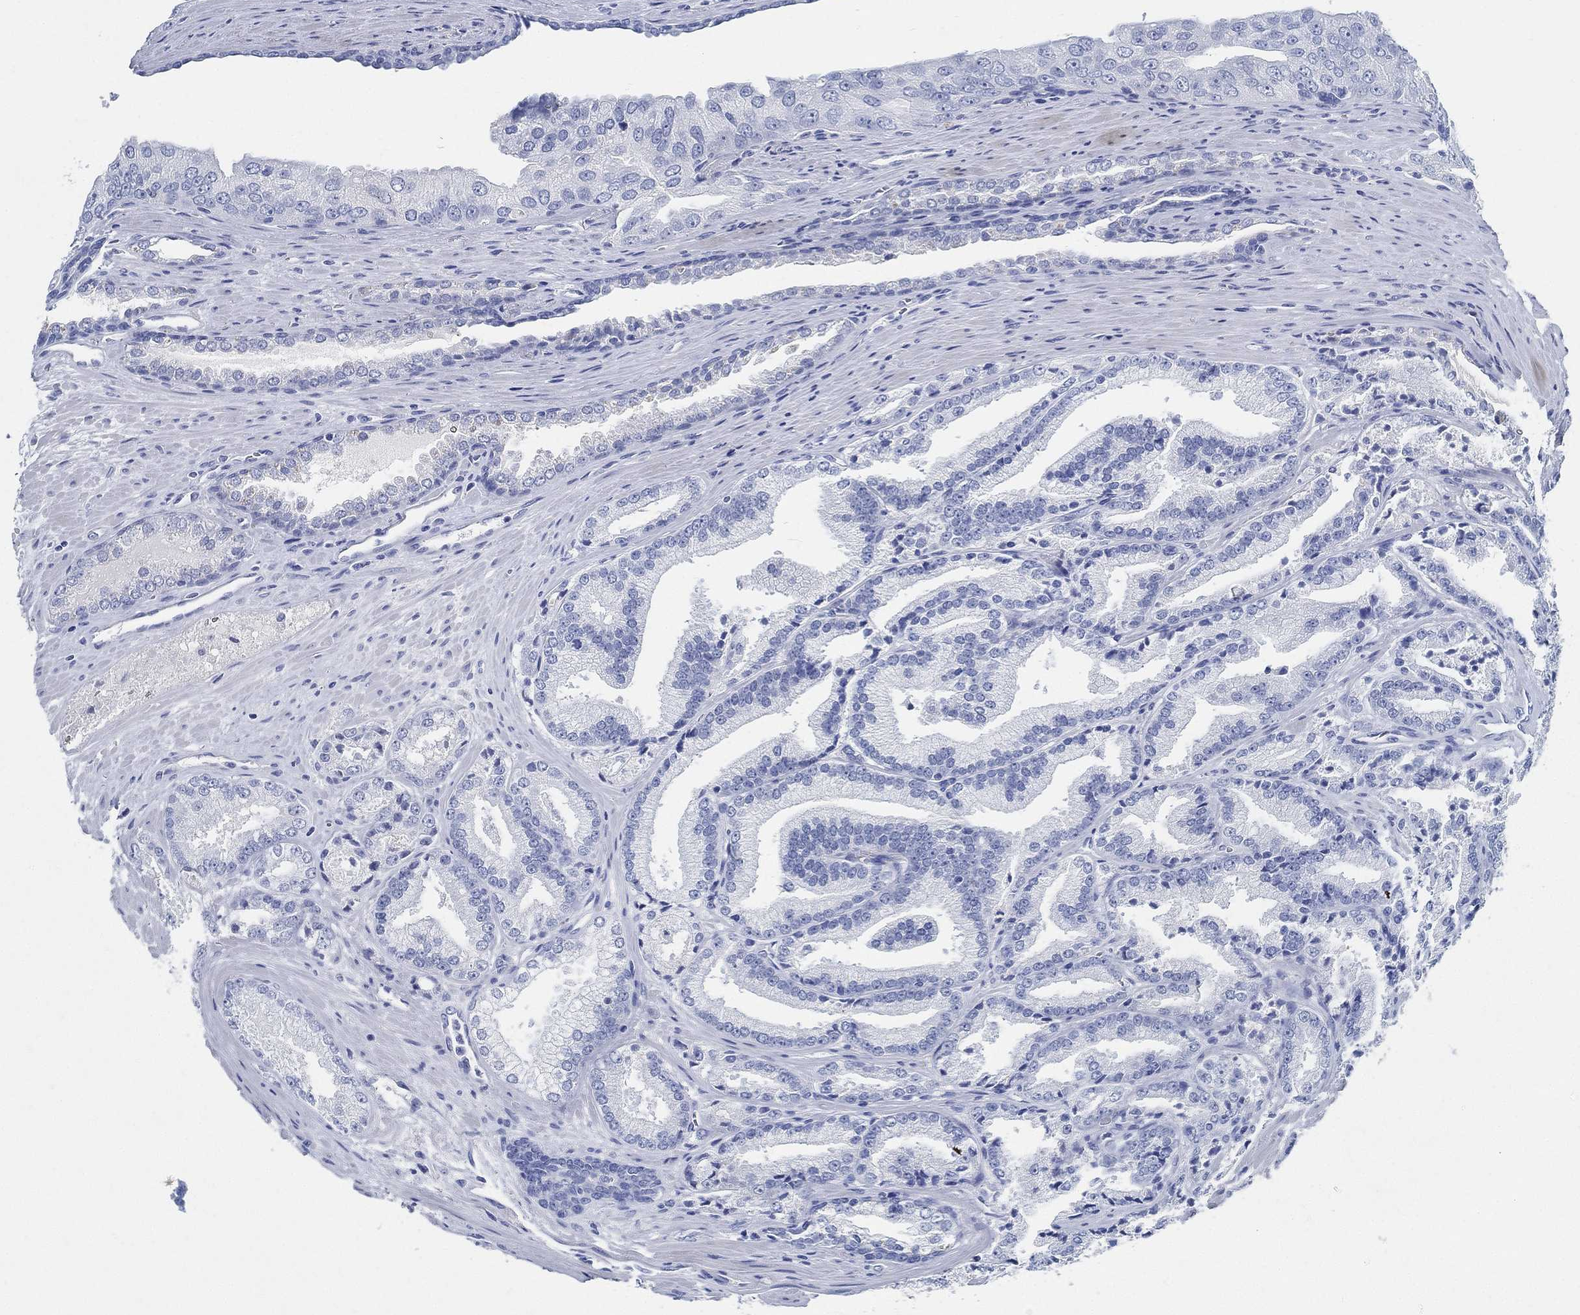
{"staining": {"intensity": "negative", "quantity": "none", "location": "none"}, "tissue": "prostate cancer", "cell_type": "Tumor cells", "image_type": "cancer", "snomed": [{"axis": "morphology", "description": "Adenocarcinoma, NOS"}, {"axis": "morphology", "description": "Adenocarcinoma, High grade"}, {"axis": "topography", "description": "Prostate"}], "caption": "A micrograph of prostate cancer stained for a protein reveals no brown staining in tumor cells.", "gene": "SLC45A1", "patient": {"sex": "male", "age": 70}}